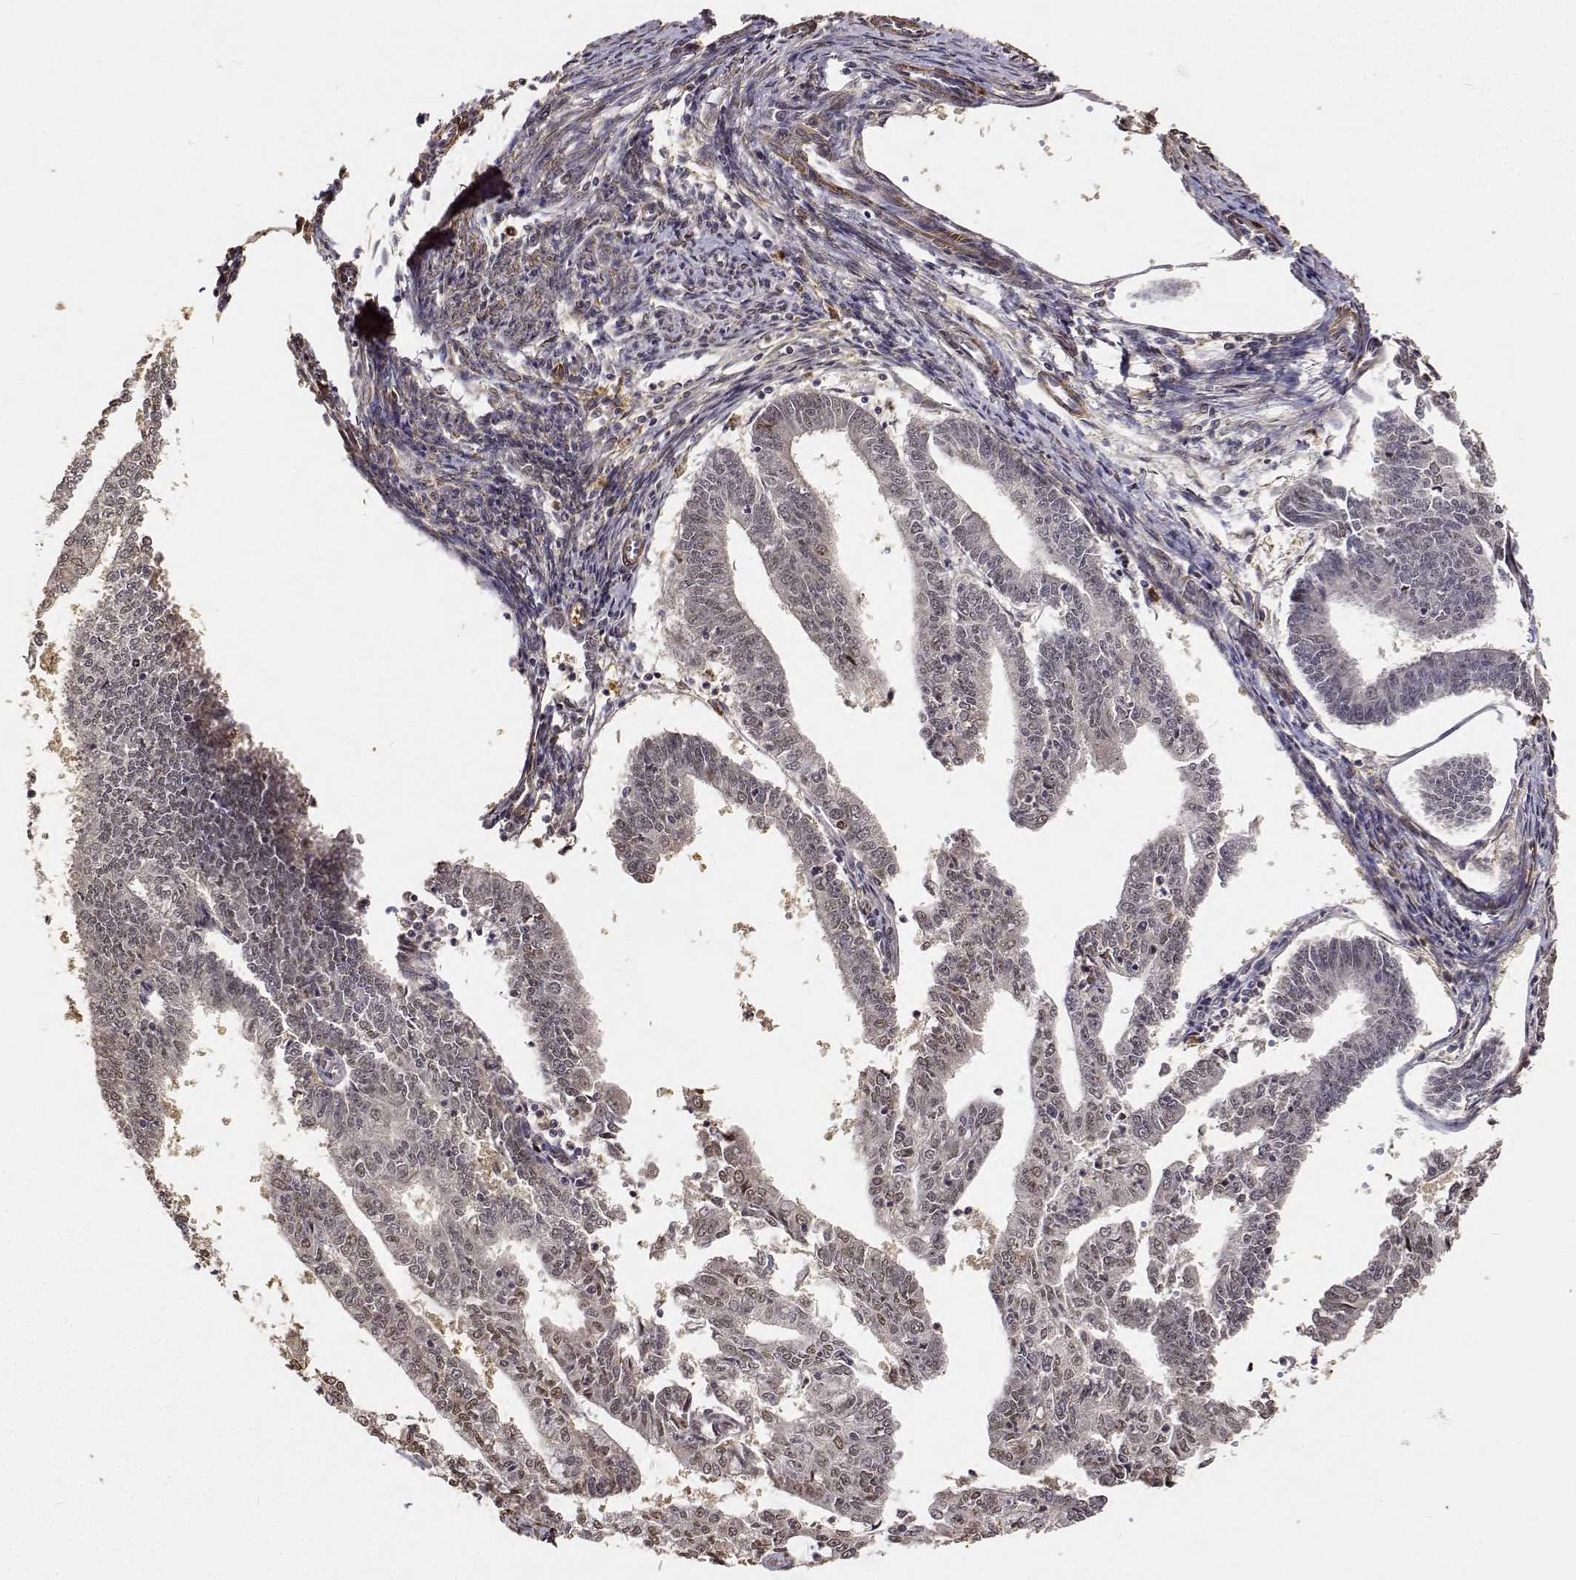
{"staining": {"intensity": "negative", "quantity": "none", "location": "none"}, "tissue": "endometrial cancer", "cell_type": "Tumor cells", "image_type": "cancer", "snomed": [{"axis": "morphology", "description": "Adenocarcinoma, NOS"}, {"axis": "topography", "description": "Endometrium"}], "caption": "Immunohistochemistry (IHC) of human endometrial adenocarcinoma exhibits no staining in tumor cells.", "gene": "PCID2", "patient": {"sex": "female", "age": 61}}